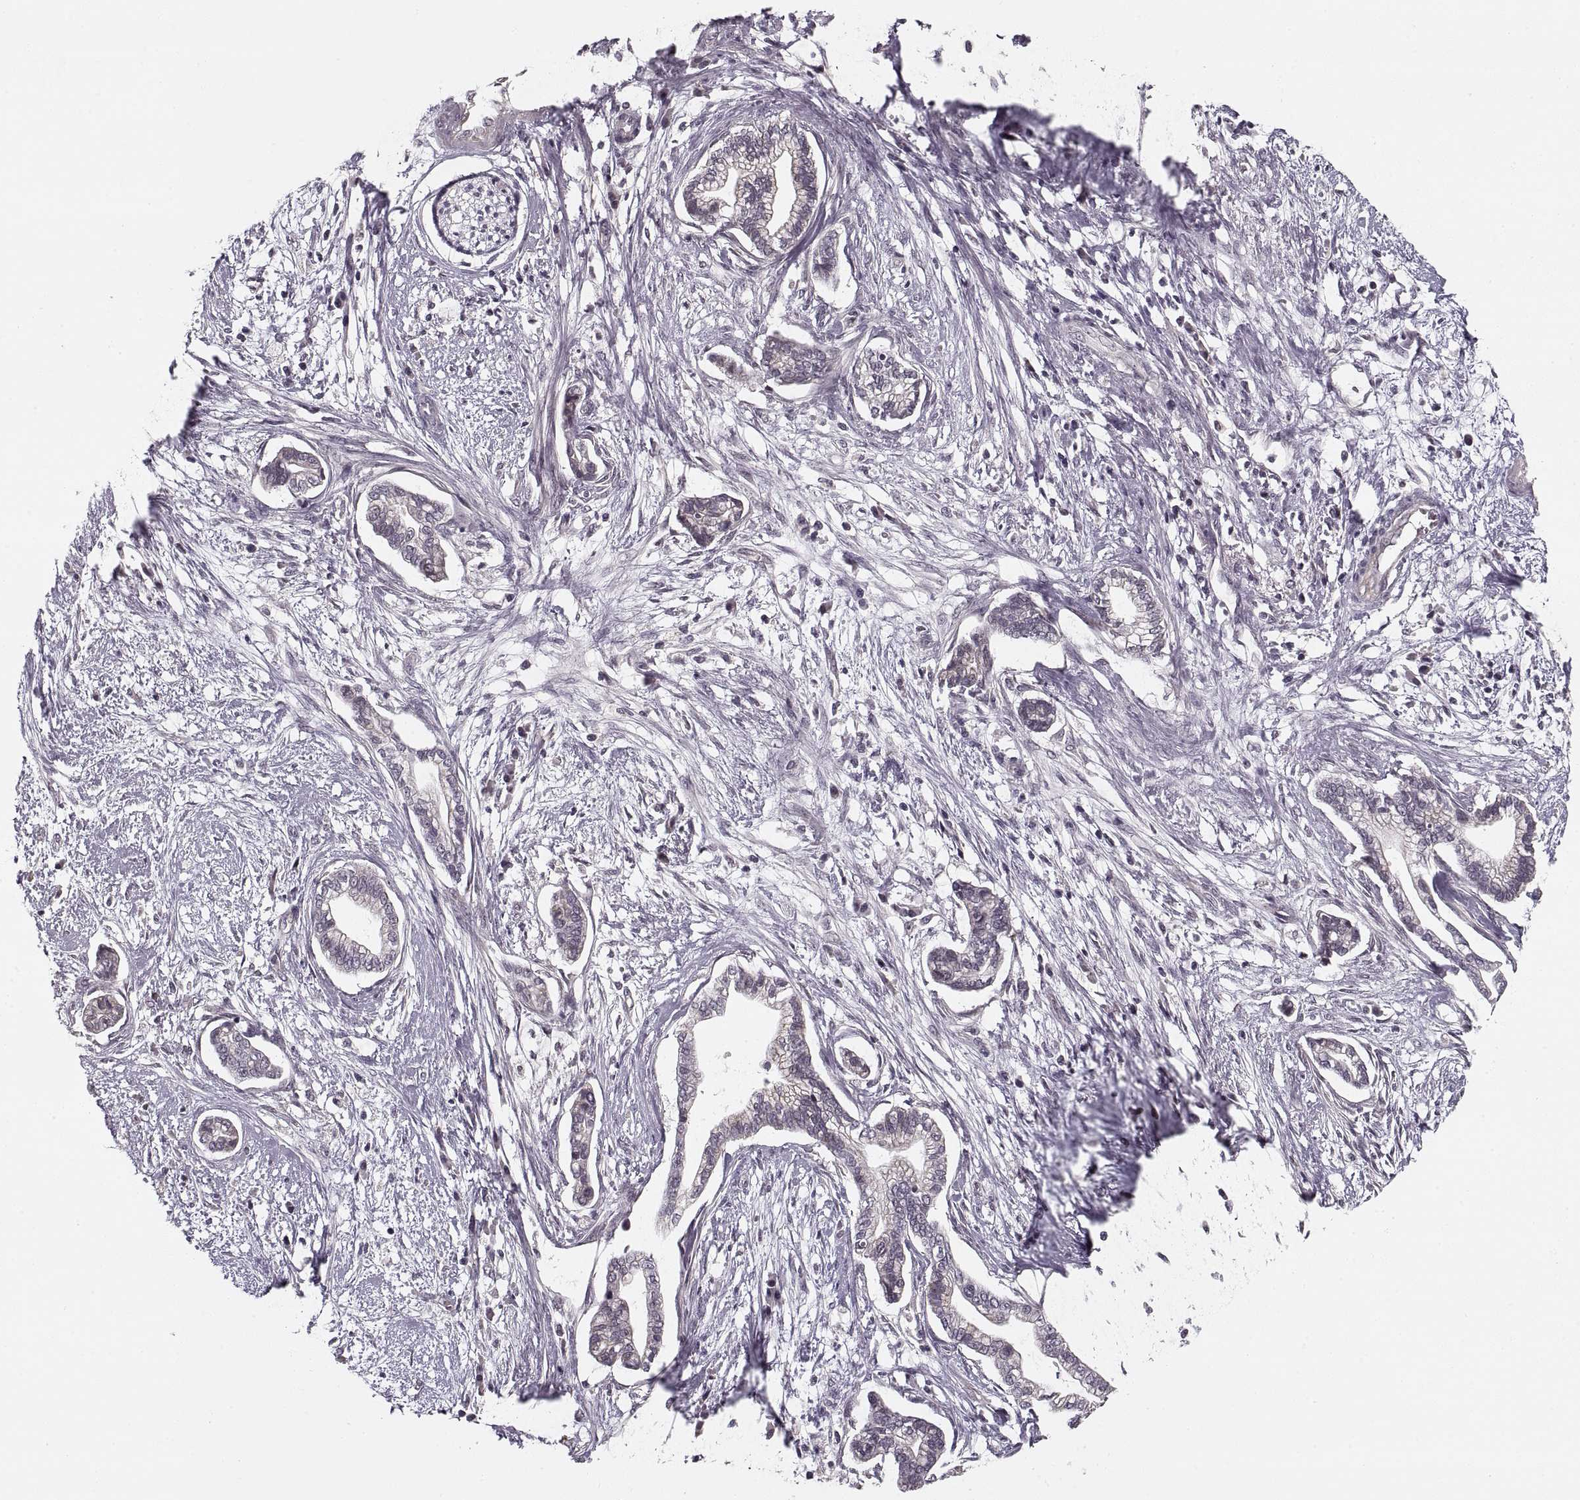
{"staining": {"intensity": "negative", "quantity": "none", "location": "none"}, "tissue": "cervical cancer", "cell_type": "Tumor cells", "image_type": "cancer", "snomed": [{"axis": "morphology", "description": "Adenocarcinoma, NOS"}, {"axis": "topography", "description": "Cervix"}], "caption": "Protein analysis of cervical cancer exhibits no significant staining in tumor cells. The staining was performed using DAB (3,3'-diaminobenzidine) to visualize the protein expression in brown, while the nuclei were stained in blue with hematoxylin (Magnification: 20x).", "gene": "ASIC3", "patient": {"sex": "female", "age": 62}}